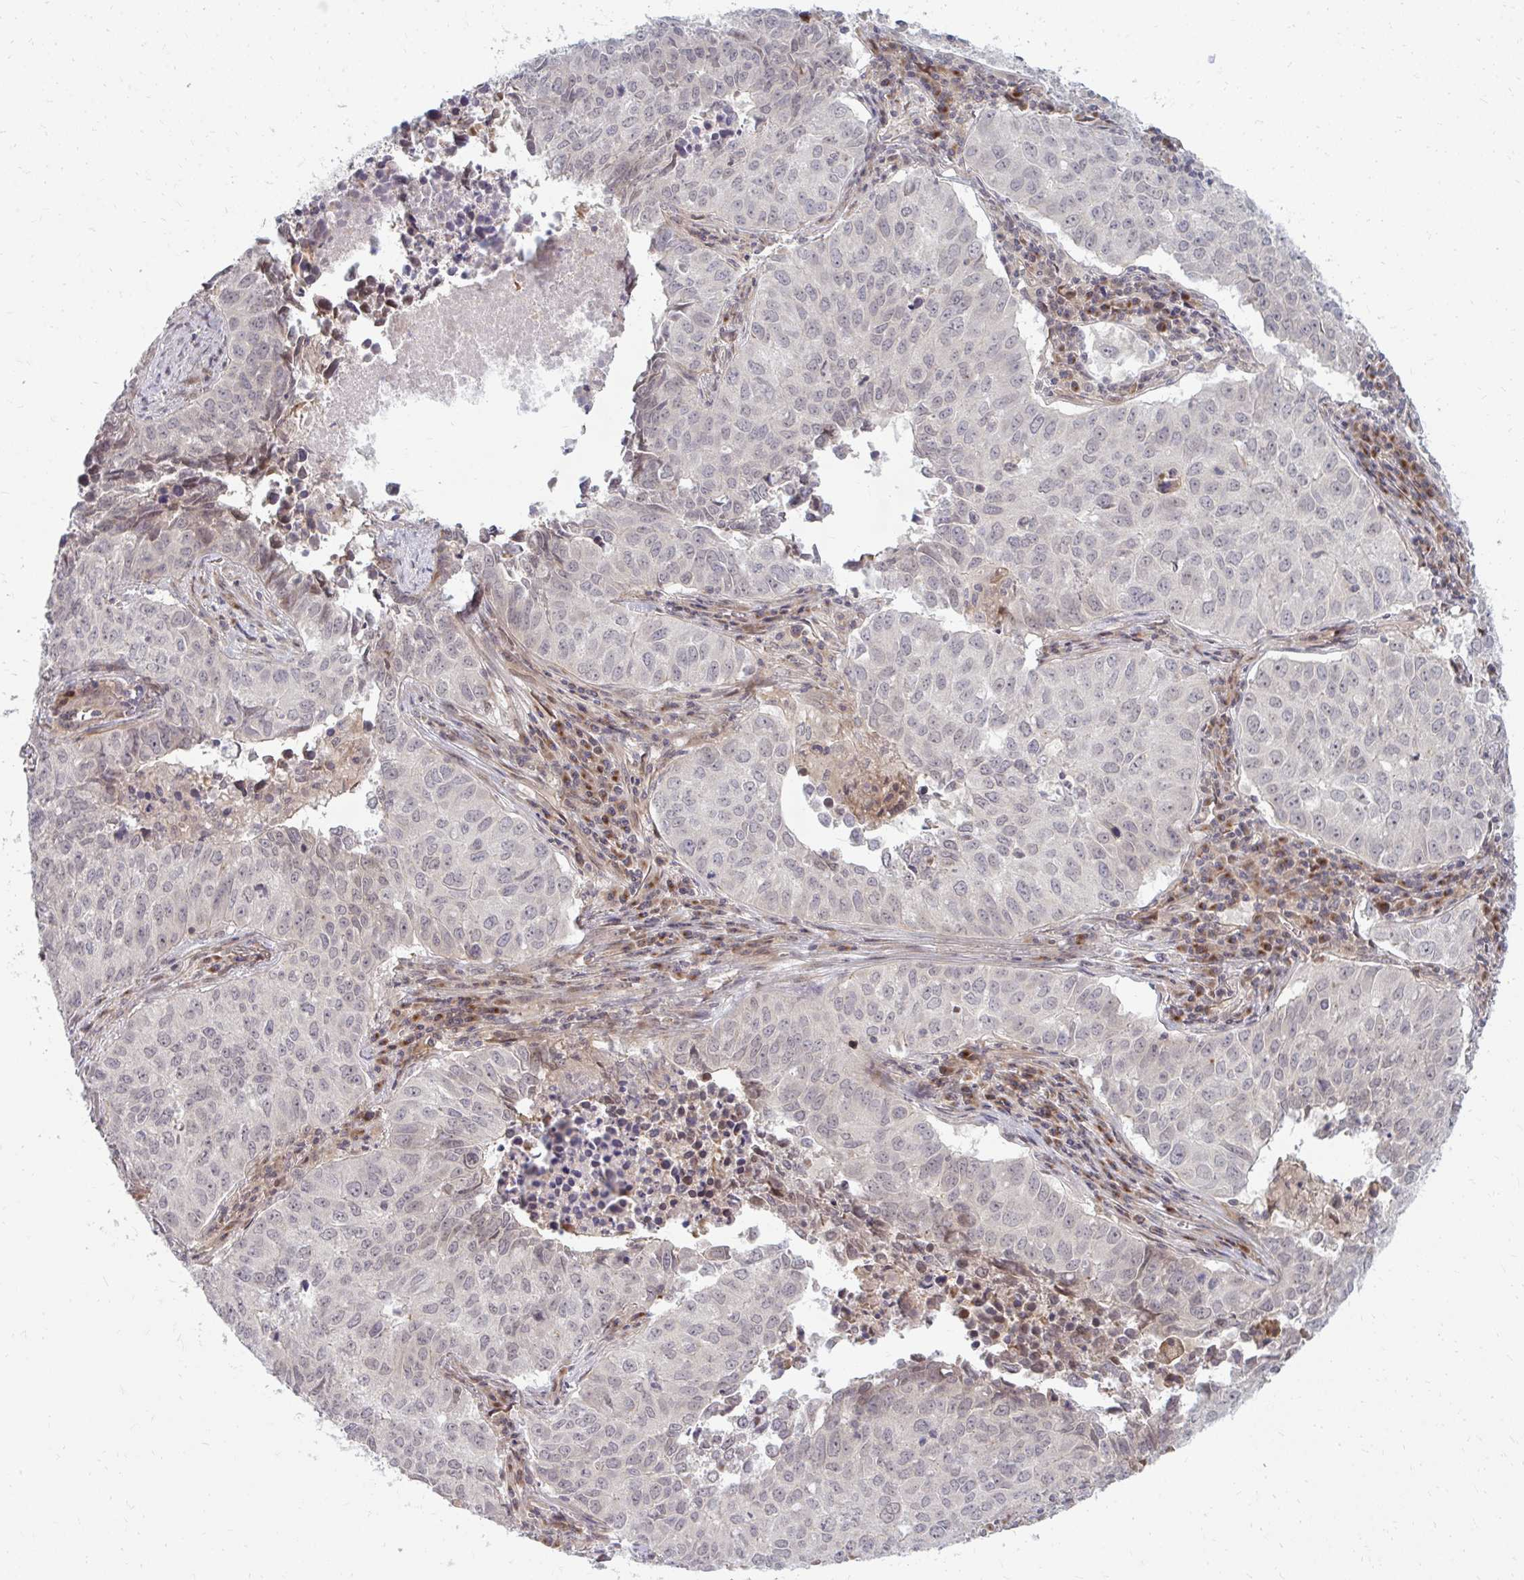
{"staining": {"intensity": "negative", "quantity": "none", "location": "none"}, "tissue": "lung cancer", "cell_type": "Tumor cells", "image_type": "cancer", "snomed": [{"axis": "morphology", "description": "Adenocarcinoma, NOS"}, {"axis": "topography", "description": "Lung"}], "caption": "Tumor cells are negative for protein expression in human lung cancer (adenocarcinoma).", "gene": "ZNF285", "patient": {"sex": "female", "age": 50}}